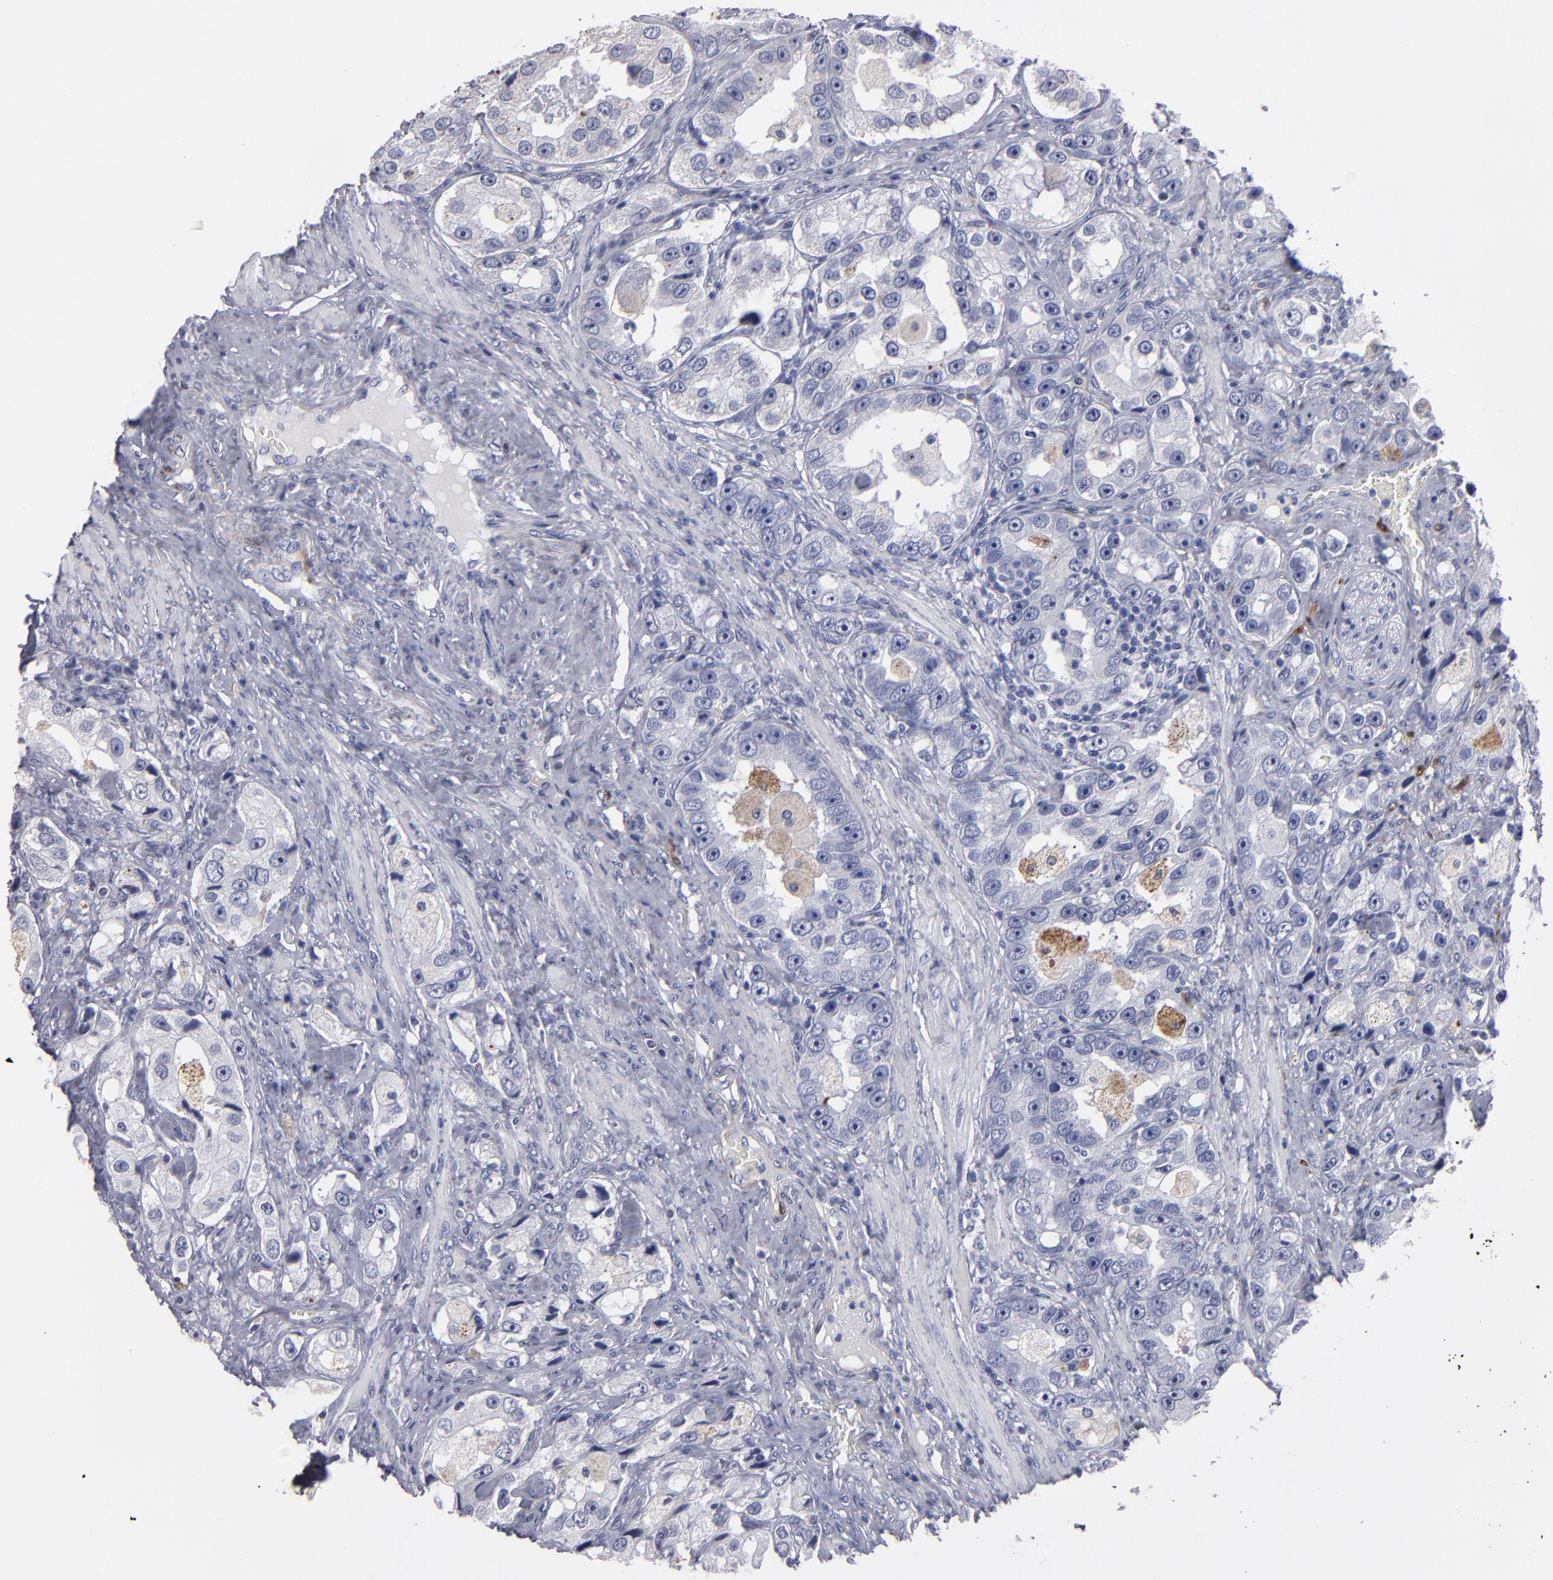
{"staining": {"intensity": "negative", "quantity": "none", "location": "none"}, "tissue": "prostate cancer", "cell_type": "Tumor cells", "image_type": "cancer", "snomed": [{"axis": "morphology", "description": "Adenocarcinoma, High grade"}, {"axis": "topography", "description": "Prostate"}], "caption": "Immunohistochemistry photomicrograph of human prostate adenocarcinoma (high-grade) stained for a protein (brown), which exhibits no positivity in tumor cells.", "gene": "FABP4", "patient": {"sex": "male", "age": 63}}